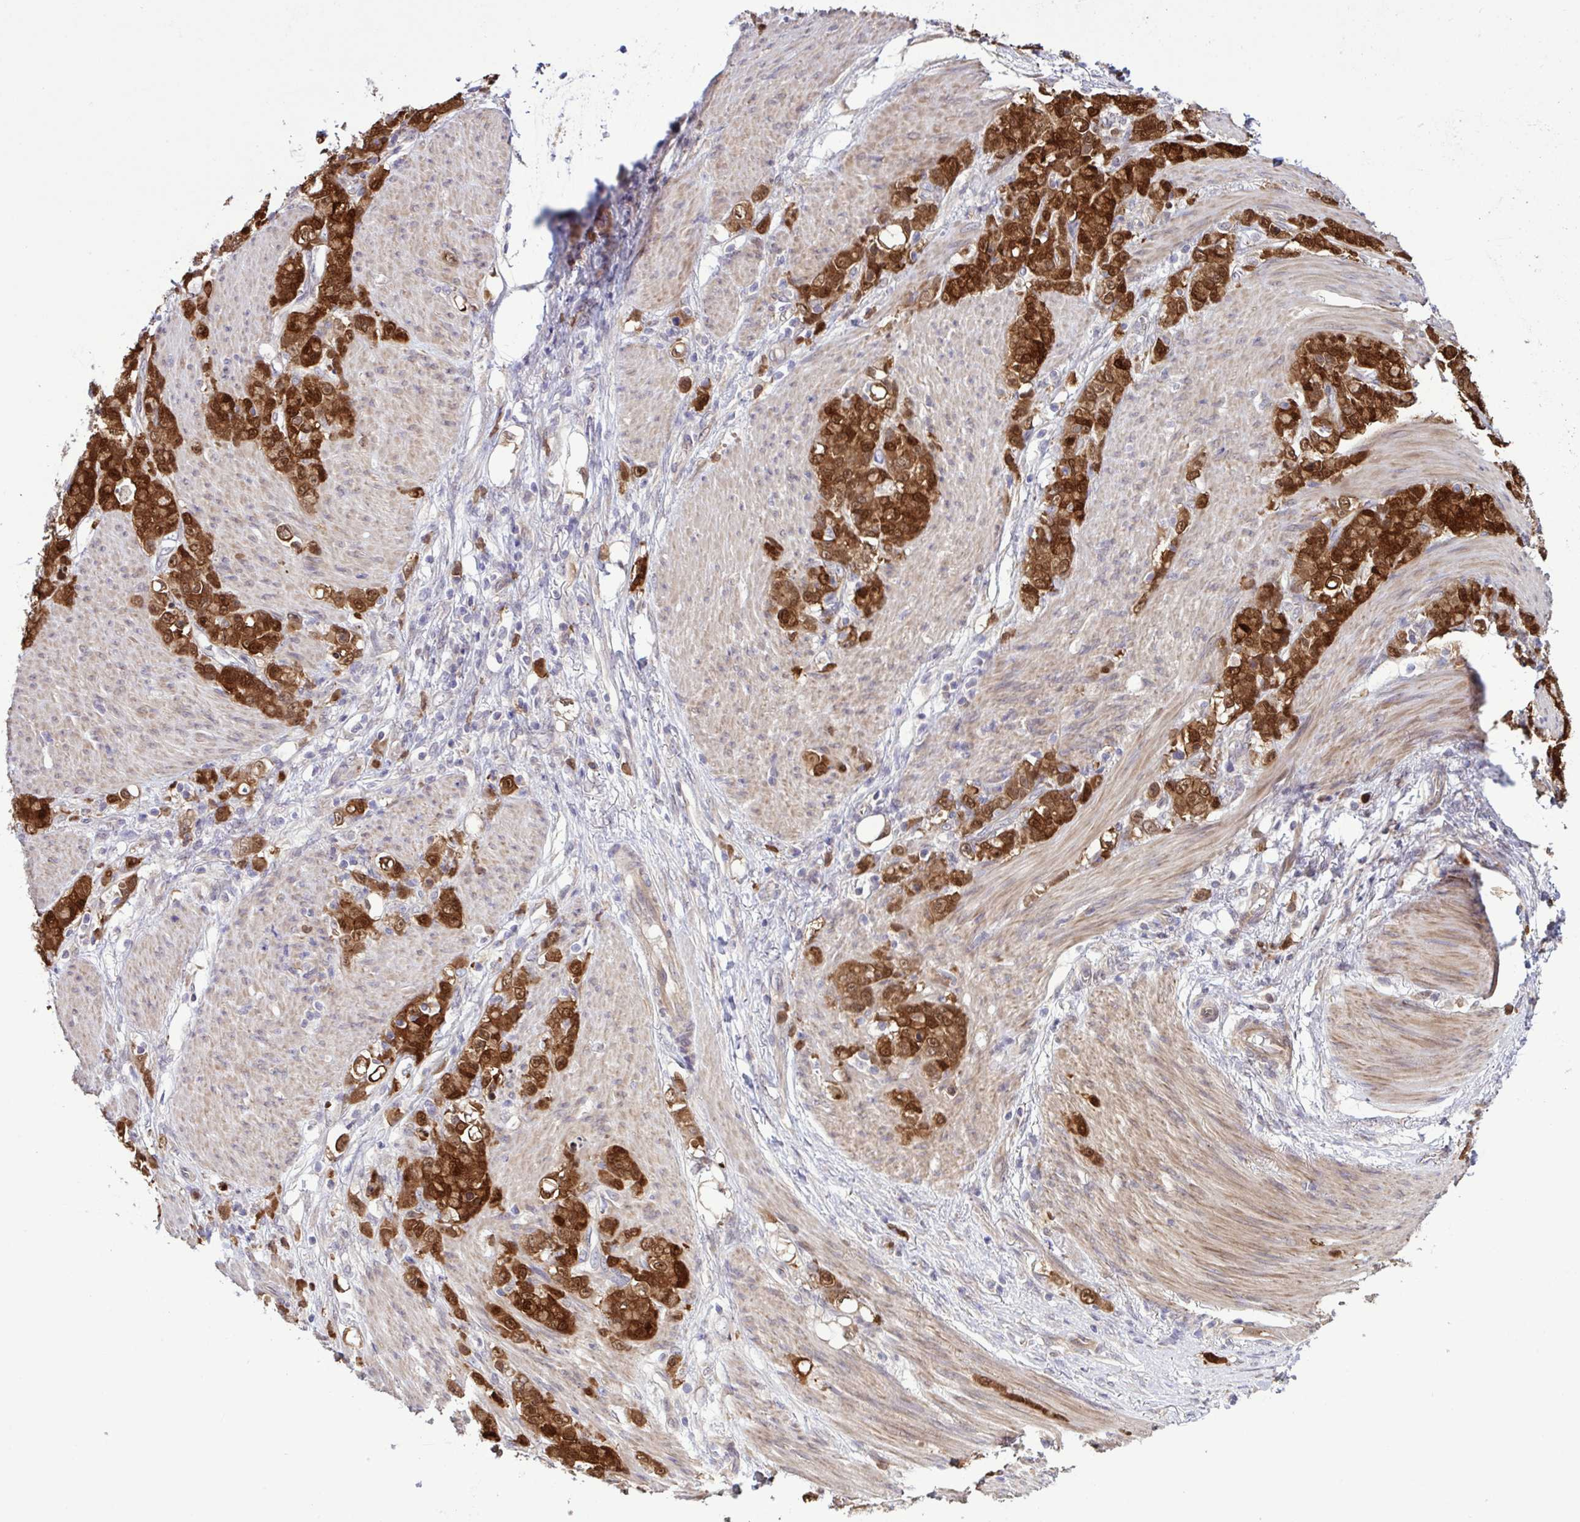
{"staining": {"intensity": "strong", "quantity": ">75%", "location": "cytoplasmic/membranous,nuclear"}, "tissue": "stomach cancer", "cell_type": "Tumor cells", "image_type": "cancer", "snomed": [{"axis": "morphology", "description": "Adenocarcinoma, NOS"}, {"axis": "topography", "description": "Stomach"}], "caption": "Adenocarcinoma (stomach) was stained to show a protein in brown. There is high levels of strong cytoplasmic/membranous and nuclear expression in approximately >75% of tumor cells. The protein of interest is shown in brown color, while the nuclei are stained blue.", "gene": "CMPK1", "patient": {"sex": "female", "age": 79}}